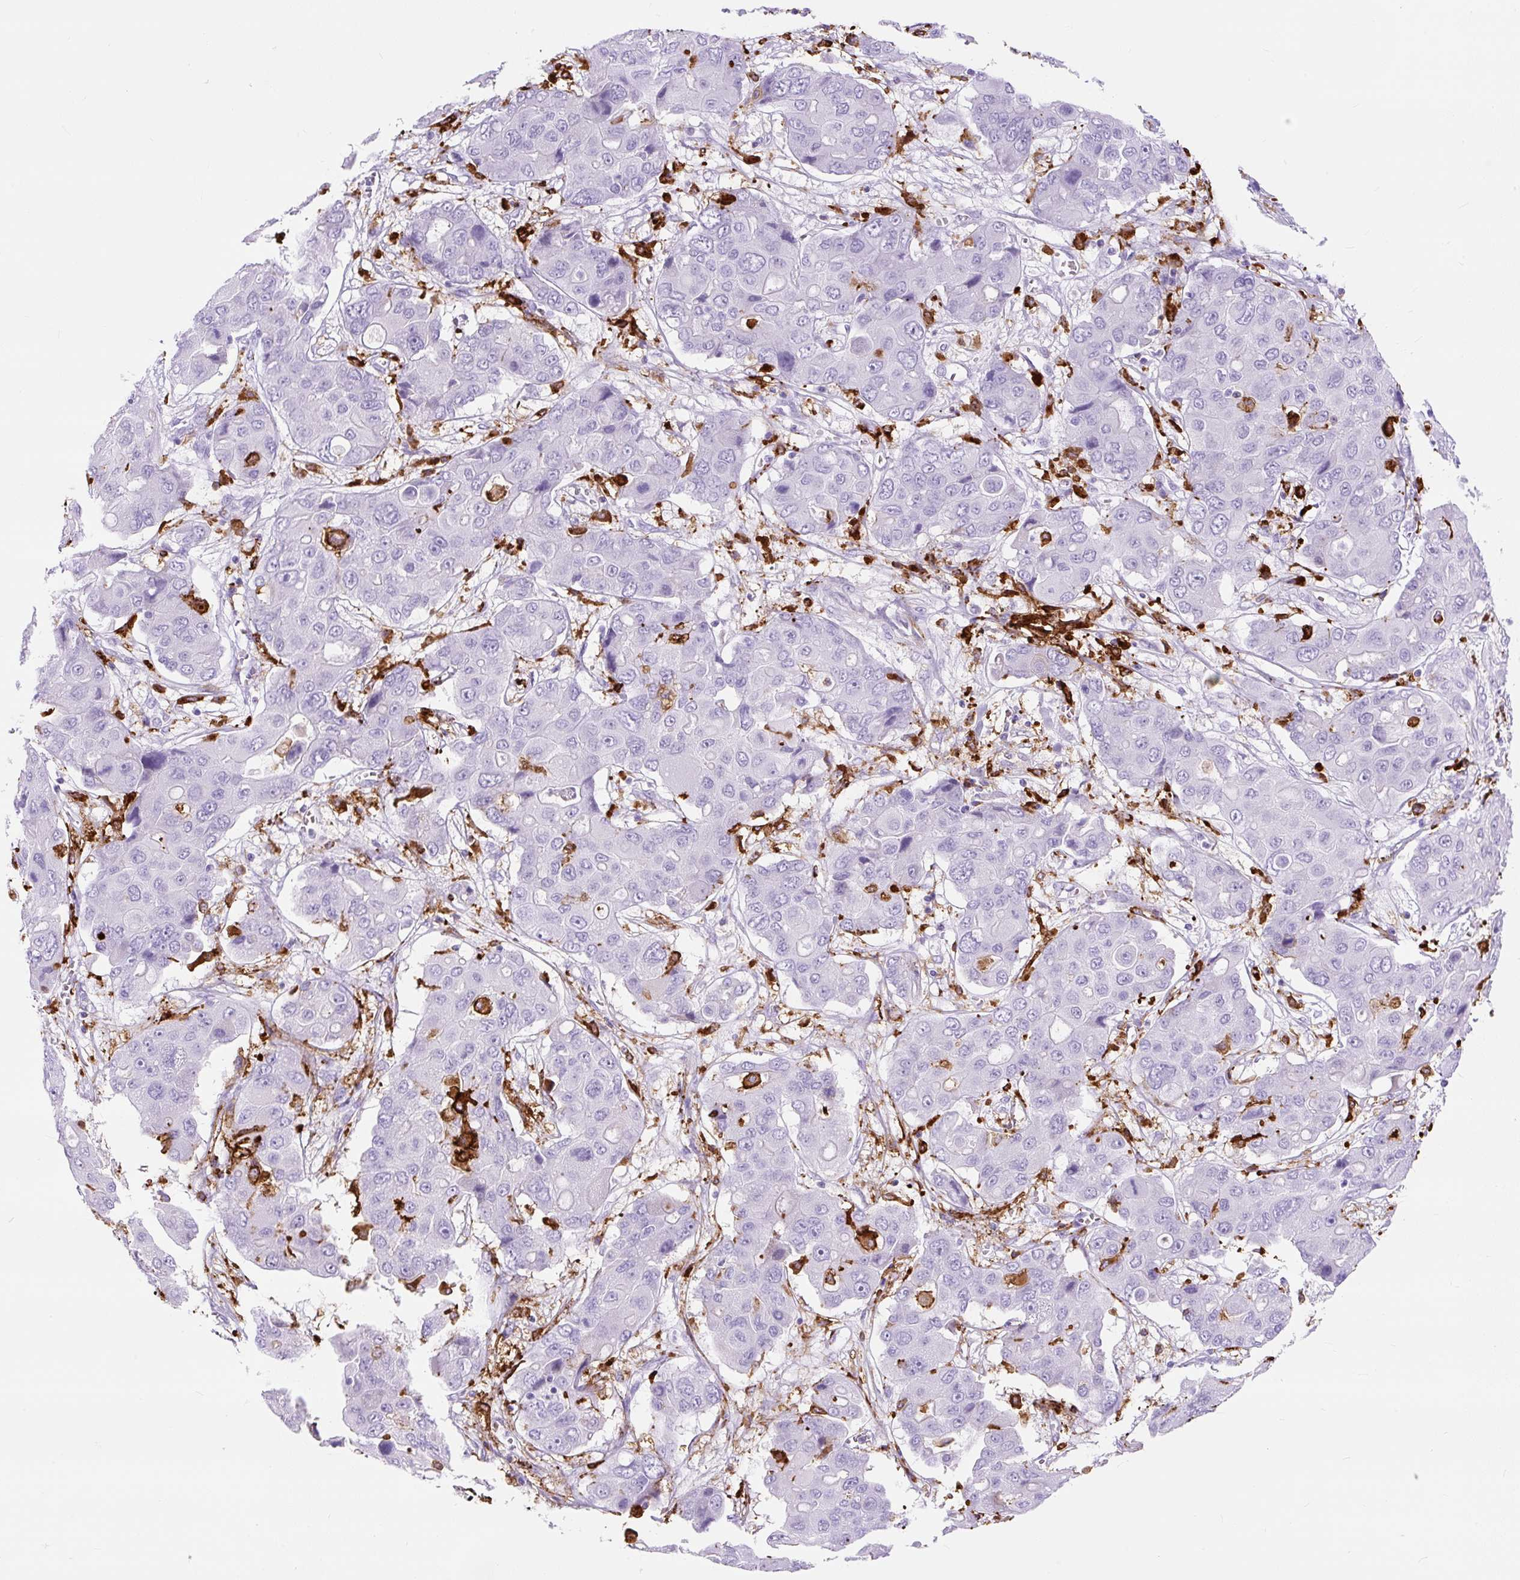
{"staining": {"intensity": "negative", "quantity": "none", "location": "none"}, "tissue": "liver cancer", "cell_type": "Tumor cells", "image_type": "cancer", "snomed": [{"axis": "morphology", "description": "Cholangiocarcinoma"}, {"axis": "topography", "description": "Liver"}], "caption": "Liver cancer (cholangiocarcinoma) stained for a protein using immunohistochemistry (IHC) reveals no staining tumor cells.", "gene": "HLA-DRA", "patient": {"sex": "male", "age": 67}}